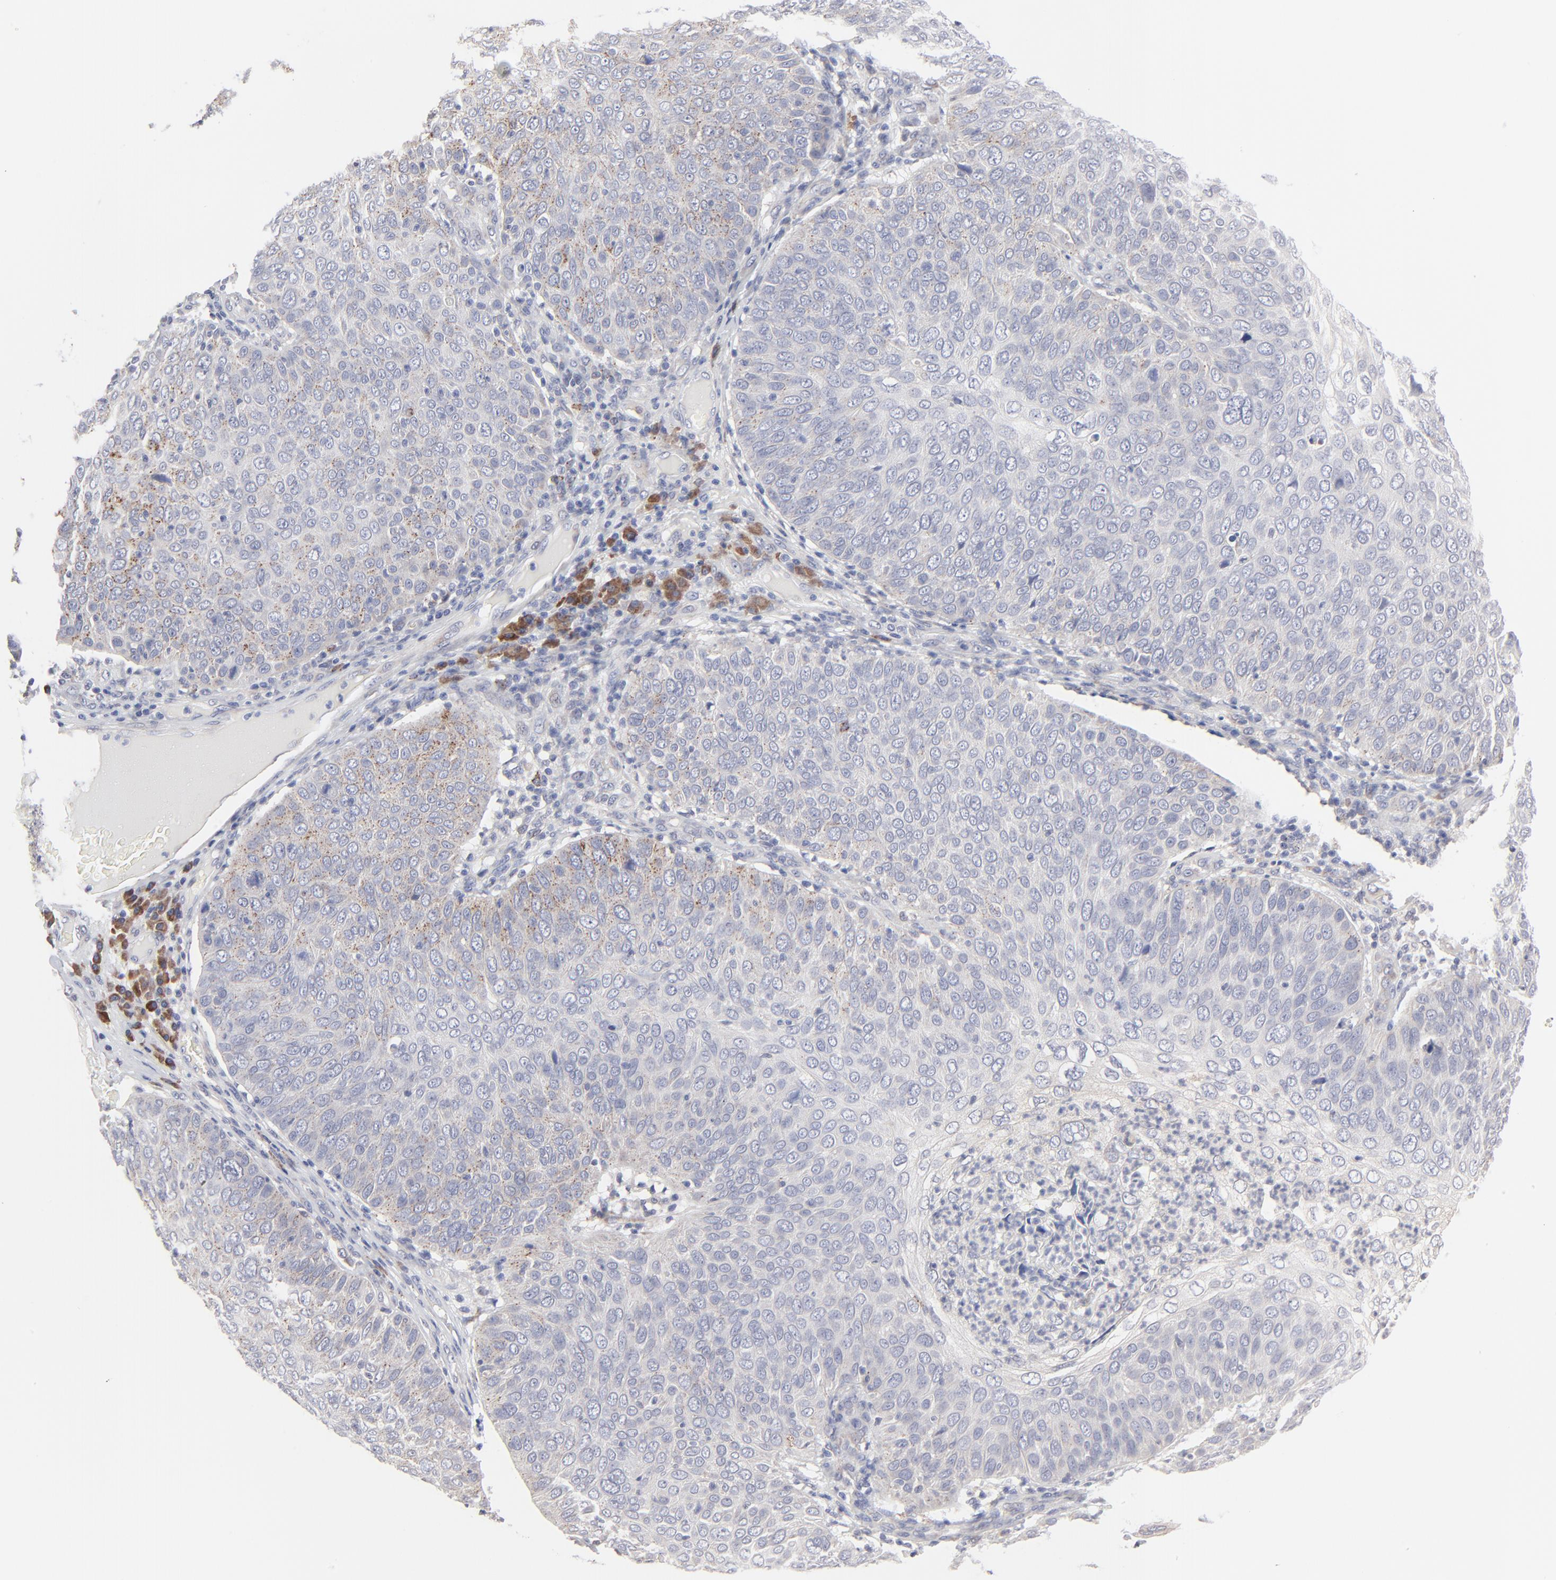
{"staining": {"intensity": "weak", "quantity": "<25%", "location": "cytoplasmic/membranous"}, "tissue": "skin cancer", "cell_type": "Tumor cells", "image_type": "cancer", "snomed": [{"axis": "morphology", "description": "Squamous cell carcinoma, NOS"}, {"axis": "topography", "description": "Skin"}], "caption": "Skin cancer (squamous cell carcinoma) was stained to show a protein in brown. There is no significant positivity in tumor cells.", "gene": "TRIM22", "patient": {"sex": "male", "age": 87}}